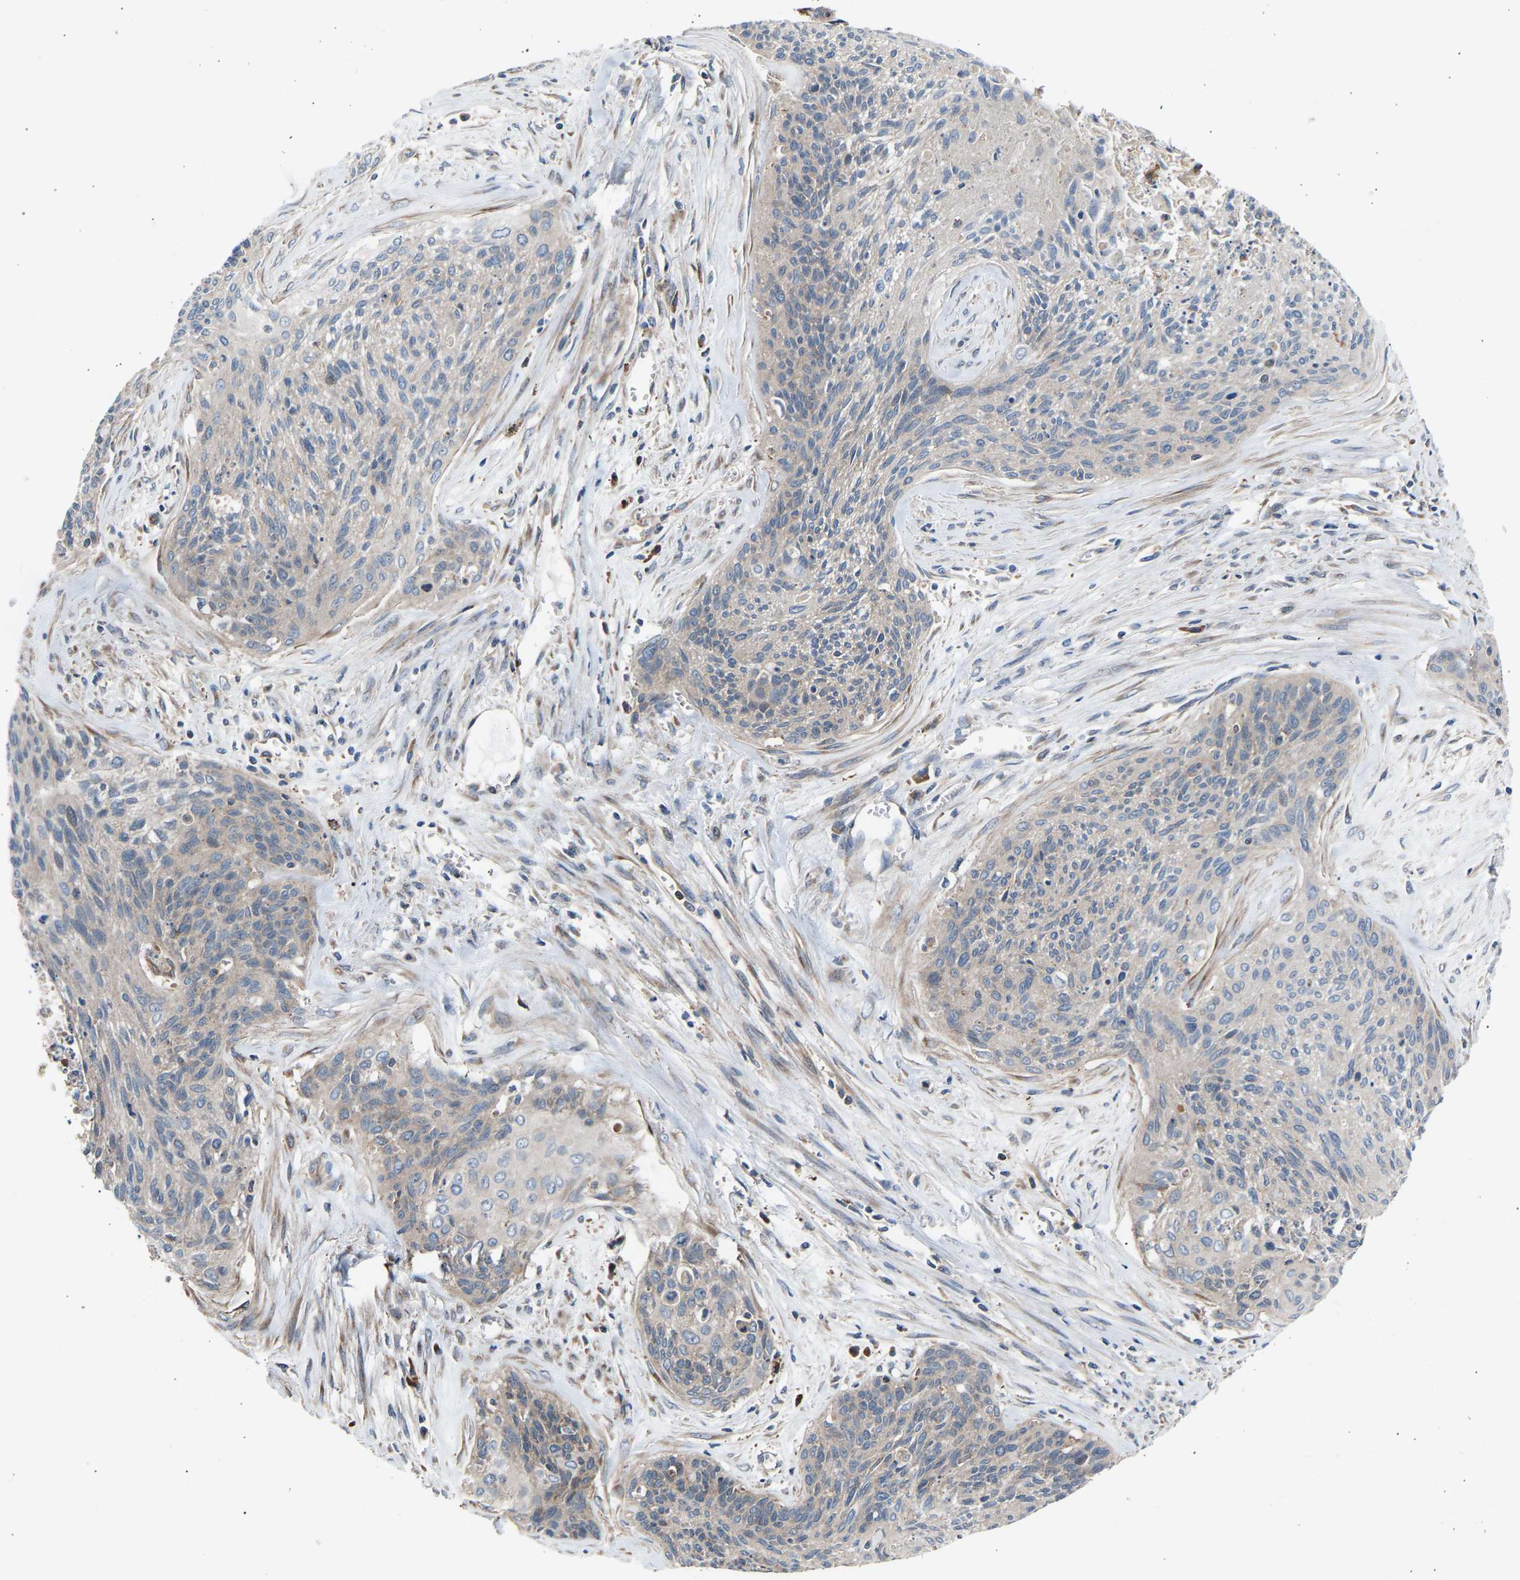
{"staining": {"intensity": "weak", "quantity": "<25%", "location": "cytoplasmic/membranous"}, "tissue": "cervical cancer", "cell_type": "Tumor cells", "image_type": "cancer", "snomed": [{"axis": "morphology", "description": "Squamous cell carcinoma, NOS"}, {"axis": "topography", "description": "Cervix"}], "caption": "Immunohistochemical staining of human cervical squamous cell carcinoma displays no significant positivity in tumor cells. (DAB (3,3'-diaminobenzidine) immunohistochemistry, high magnification).", "gene": "GCN1", "patient": {"sex": "female", "age": 55}}